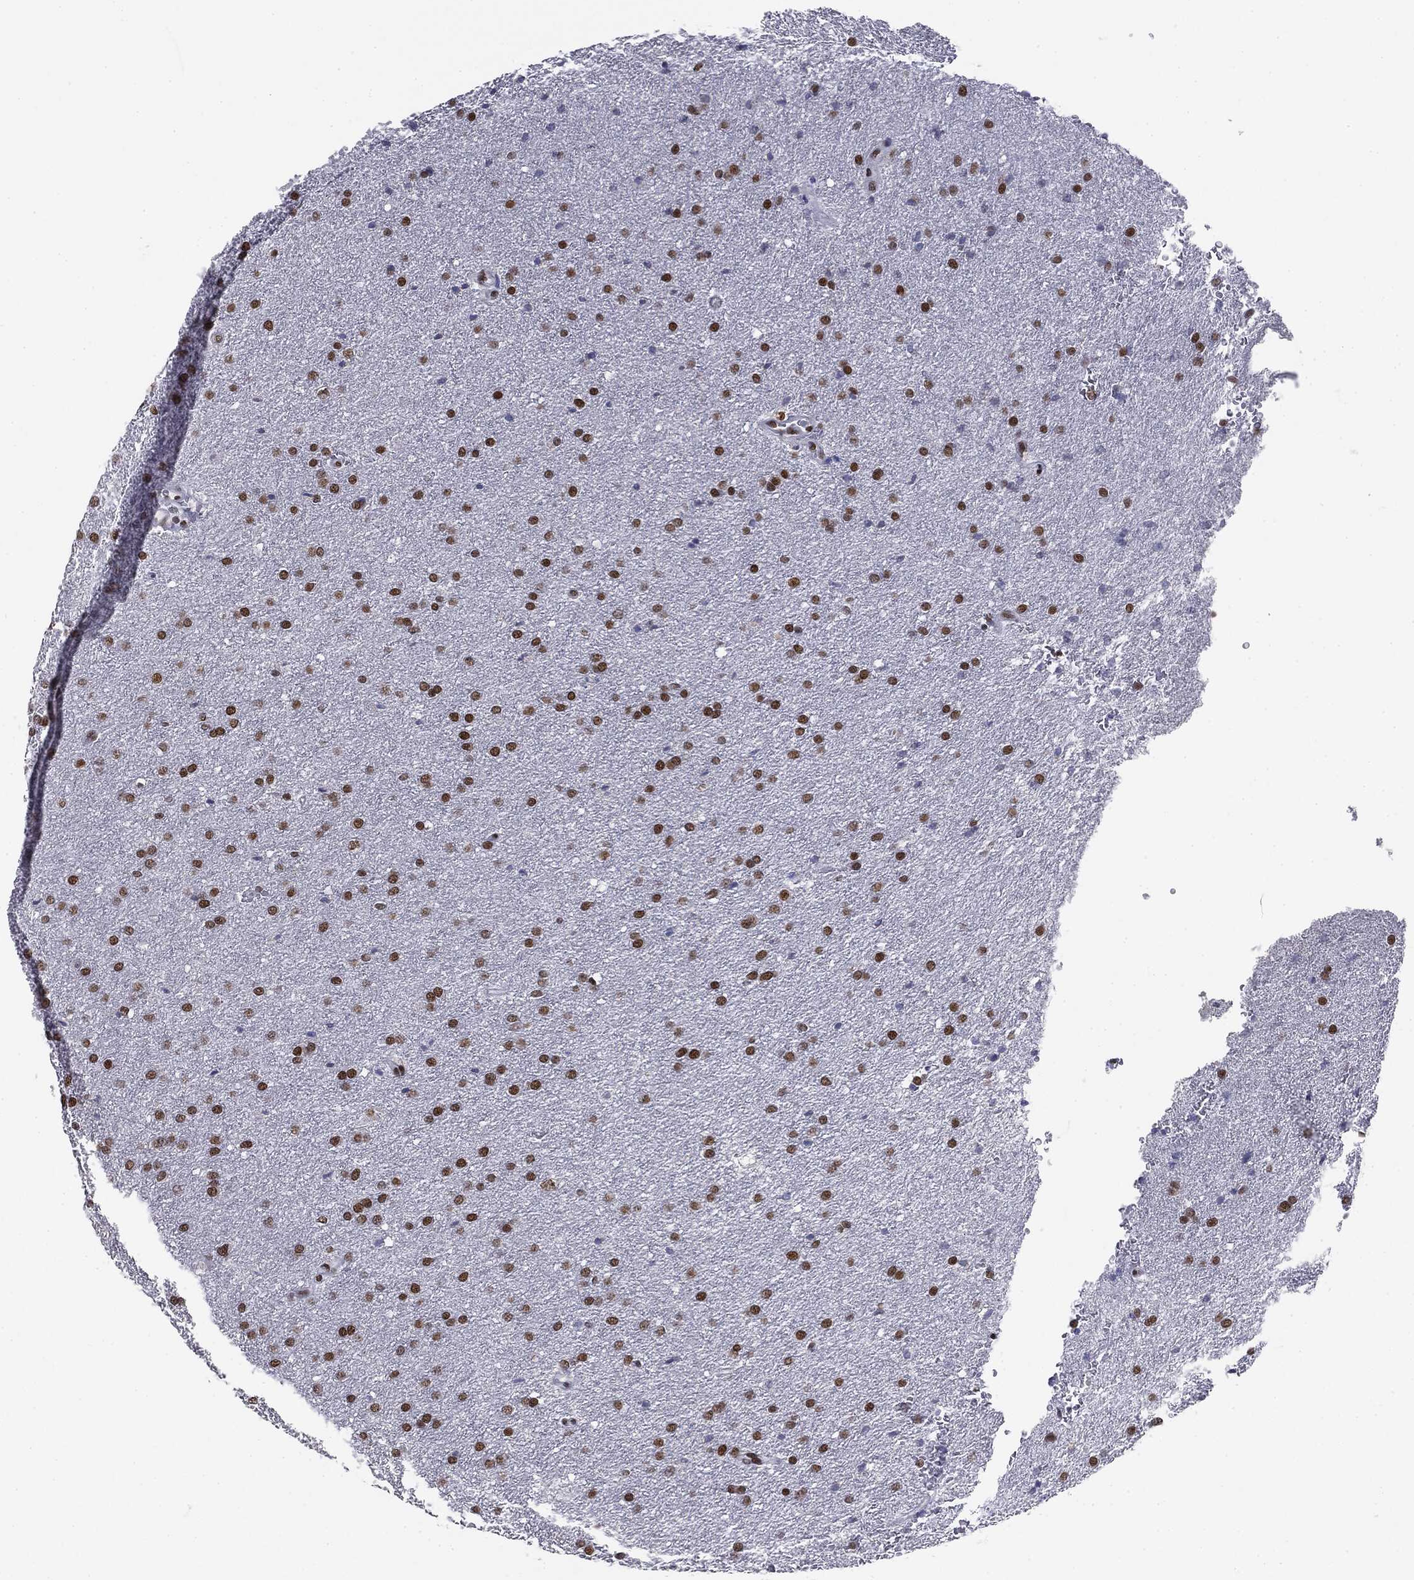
{"staining": {"intensity": "strong", "quantity": ">75%", "location": "nuclear"}, "tissue": "glioma", "cell_type": "Tumor cells", "image_type": "cancer", "snomed": [{"axis": "morphology", "description": "Glioma, malignant, Low grade"}, {"axis": "topography", "description": "Brain"}], "caption": "A photomicrograph showing strong nuclear positivity in about >75% of tumor cells in malignant low-grade glioma, as visualized by brown immunohistochemical staining.", "gene": "MDC1", "patient": {"sex": "female", "age": 37}}